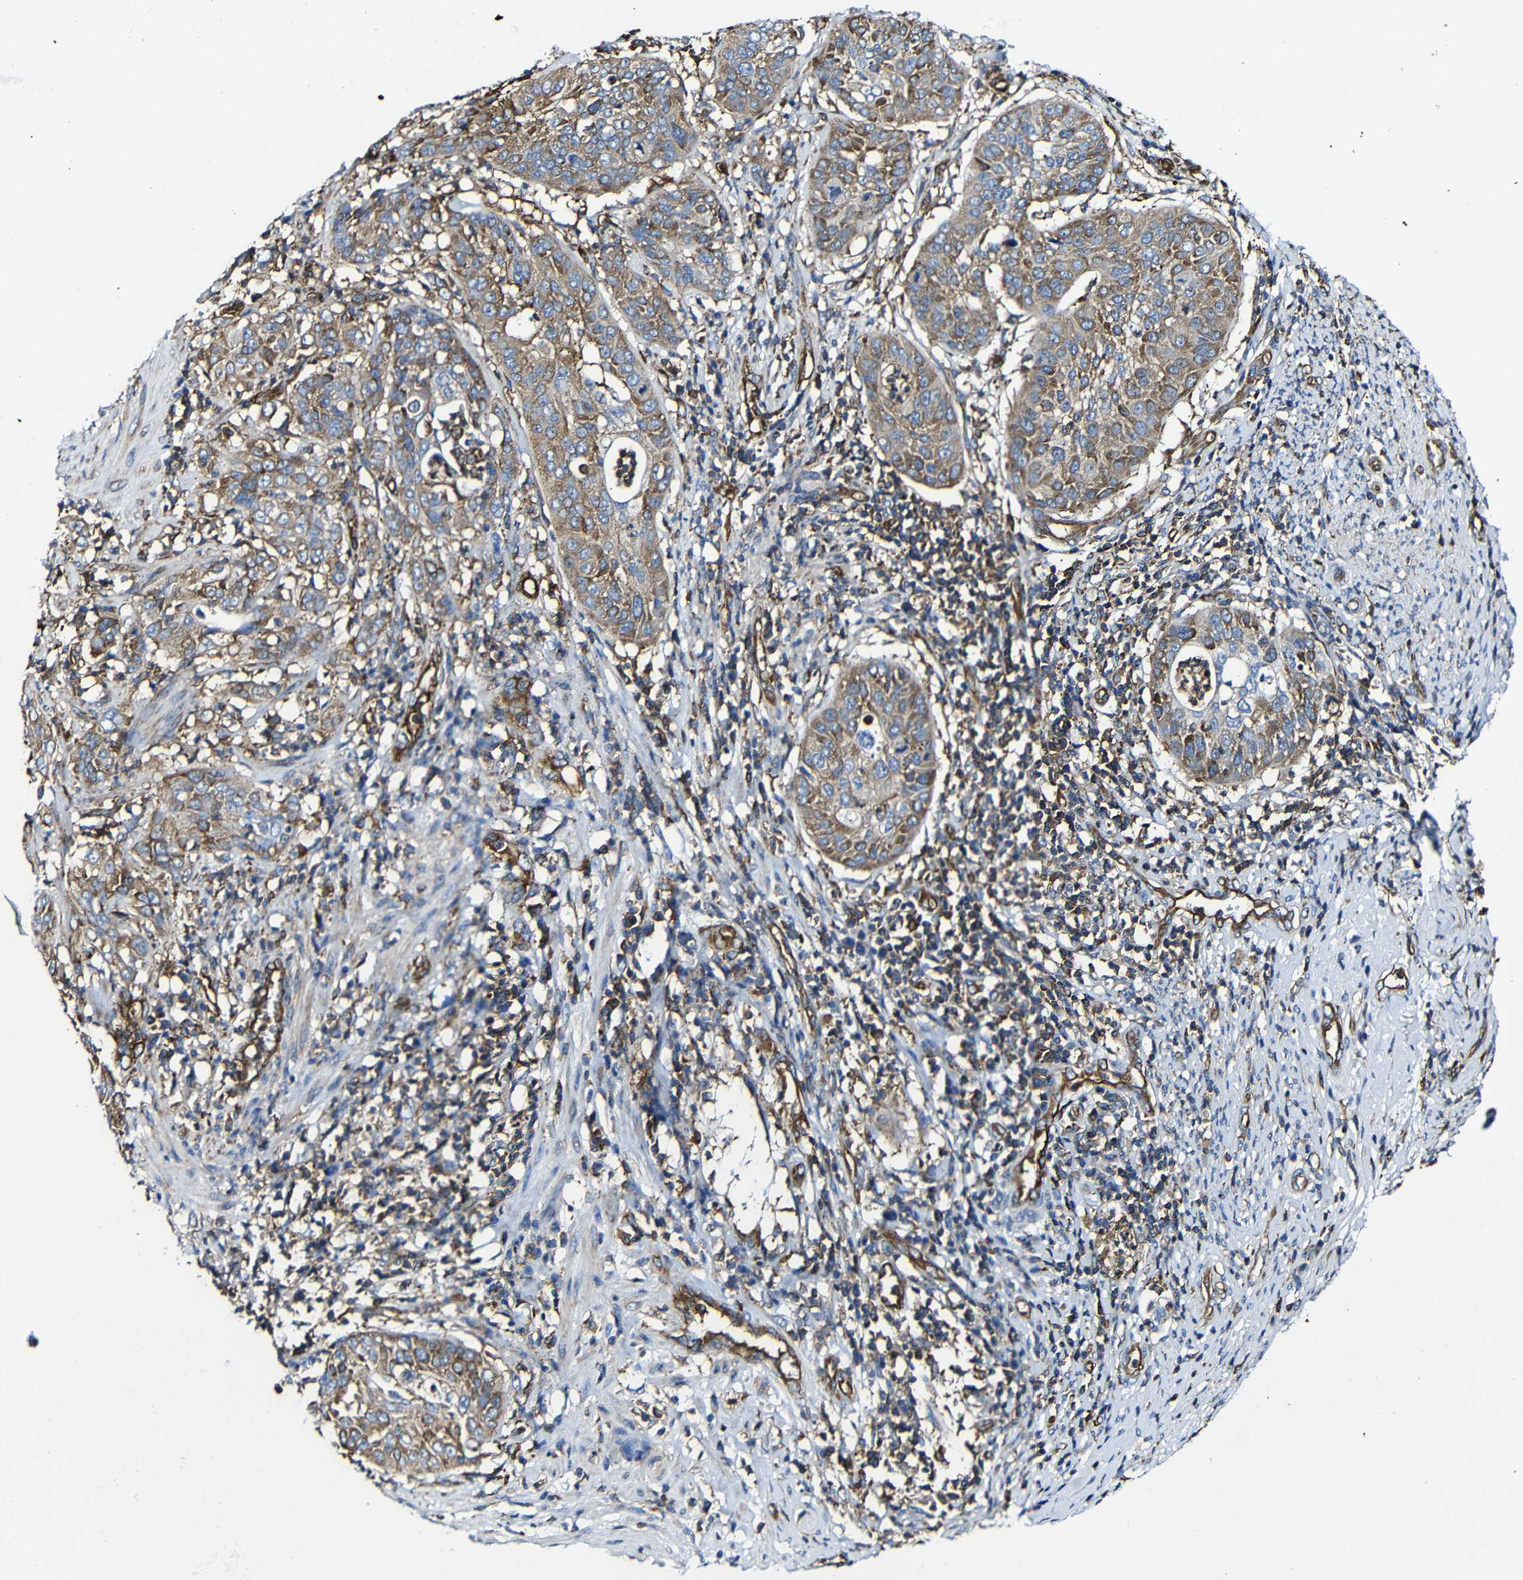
{"staining": {"intensity": "moderate", "quantity": ">75%", "location": "cytoplasmic/membranous"}, "tissue": "cervical cancer", "cell_type": "Tumor cells", "image_type": "cancer", "snomed": [{"axis": "morphology", "description": "Normal tissue, NOS"}, {"axis": "morphology", "description": "Squamous cell carcinoma, NOS"}, {"axis": "topography", "description": "Cervix"}], "caption": "Protein expression by immunohistochemistry (IHC) demonstrates moderate cytoplasmic/membranous staining in about >75% of tumor cells in cervical cancer.", "gene": "MSN", "patient": {"sex": "female", "age": 39}}